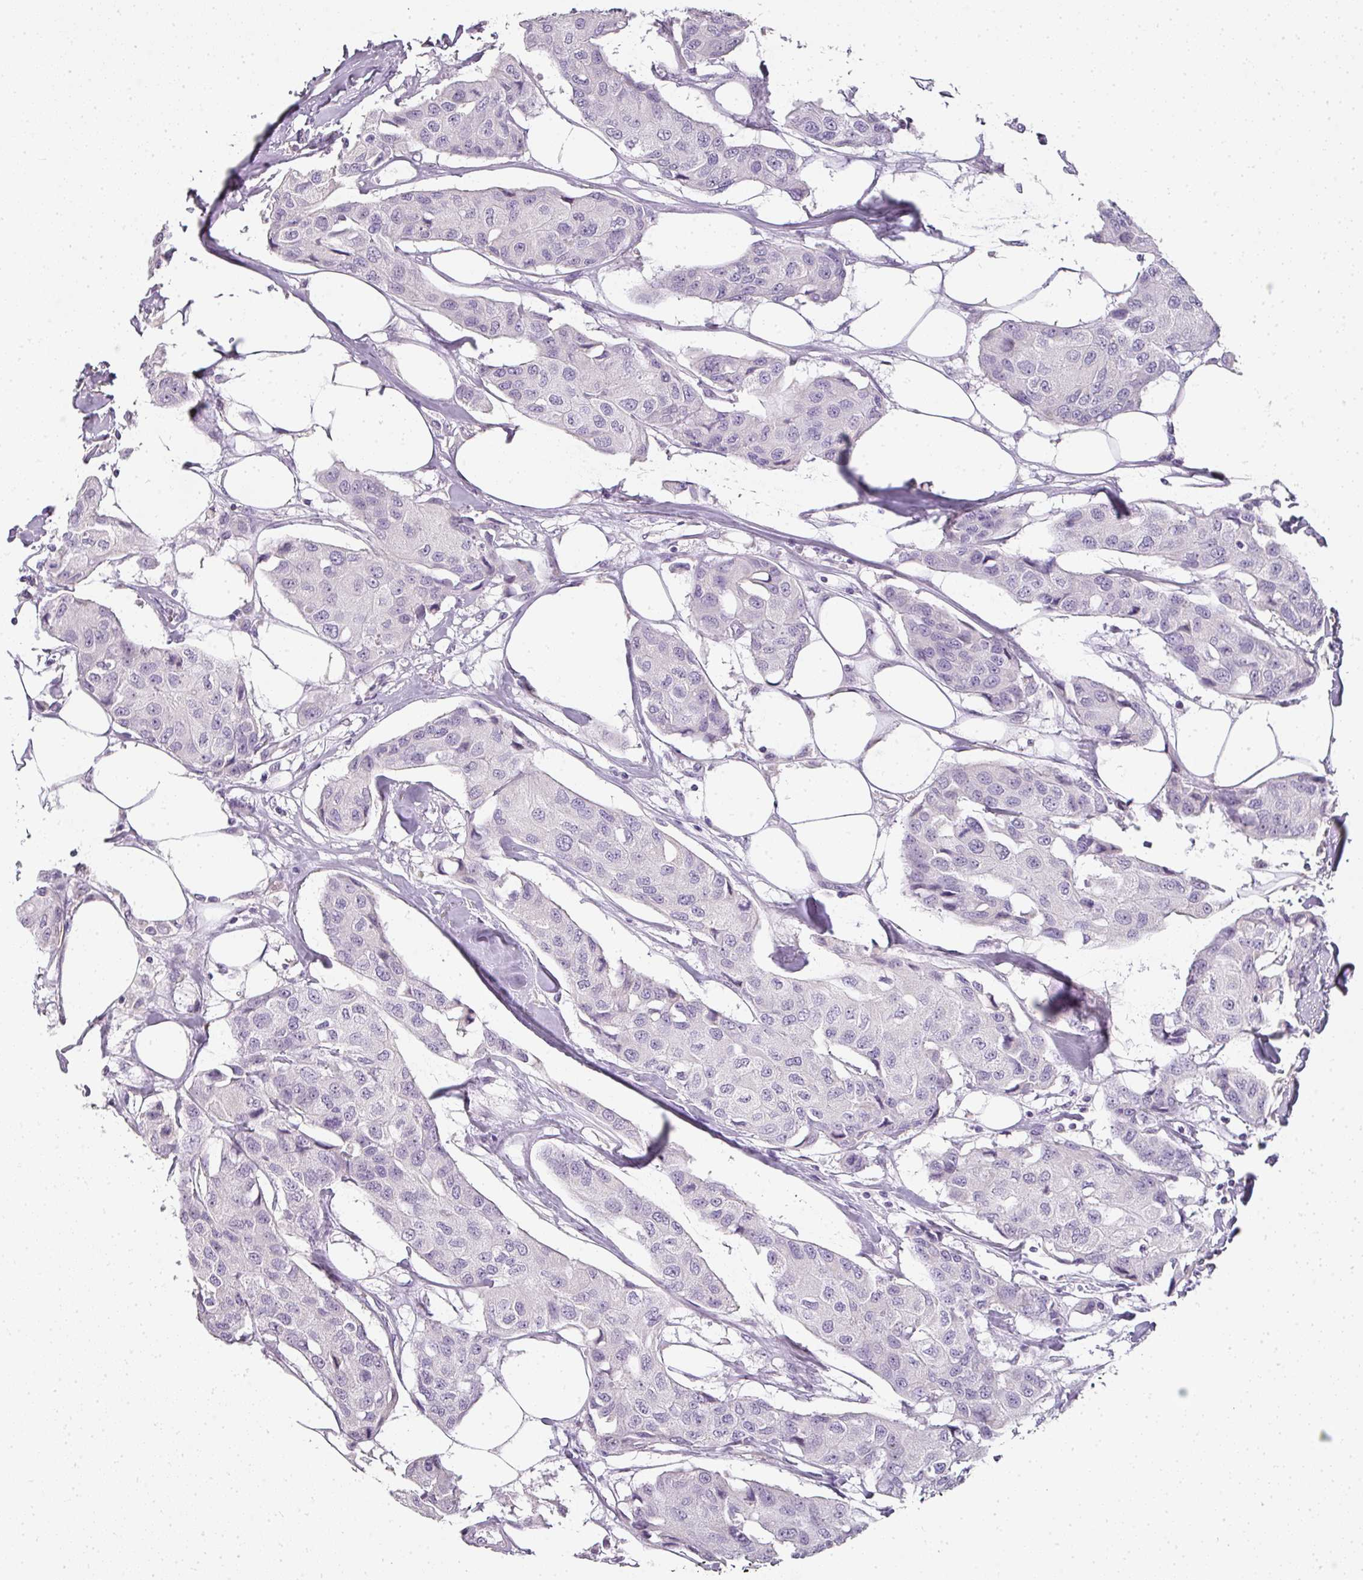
{"staining": {"intensity": "negative", "quantity": "none", "location": "none"}, "tissue": "breast cancer", "cell_type": "Tumor cells", "image_type": "cancer", "snomed": [{"axis": "morphology", "description": "Duct carcinoma"}, {"axis": "topography", "description": "Breast"}], "caption": "There is no significant staining in tumor cells of breast invasive ductal carcinoma.", "gene": "CAMP", "patient": {"sex": "female", "age": 80}}